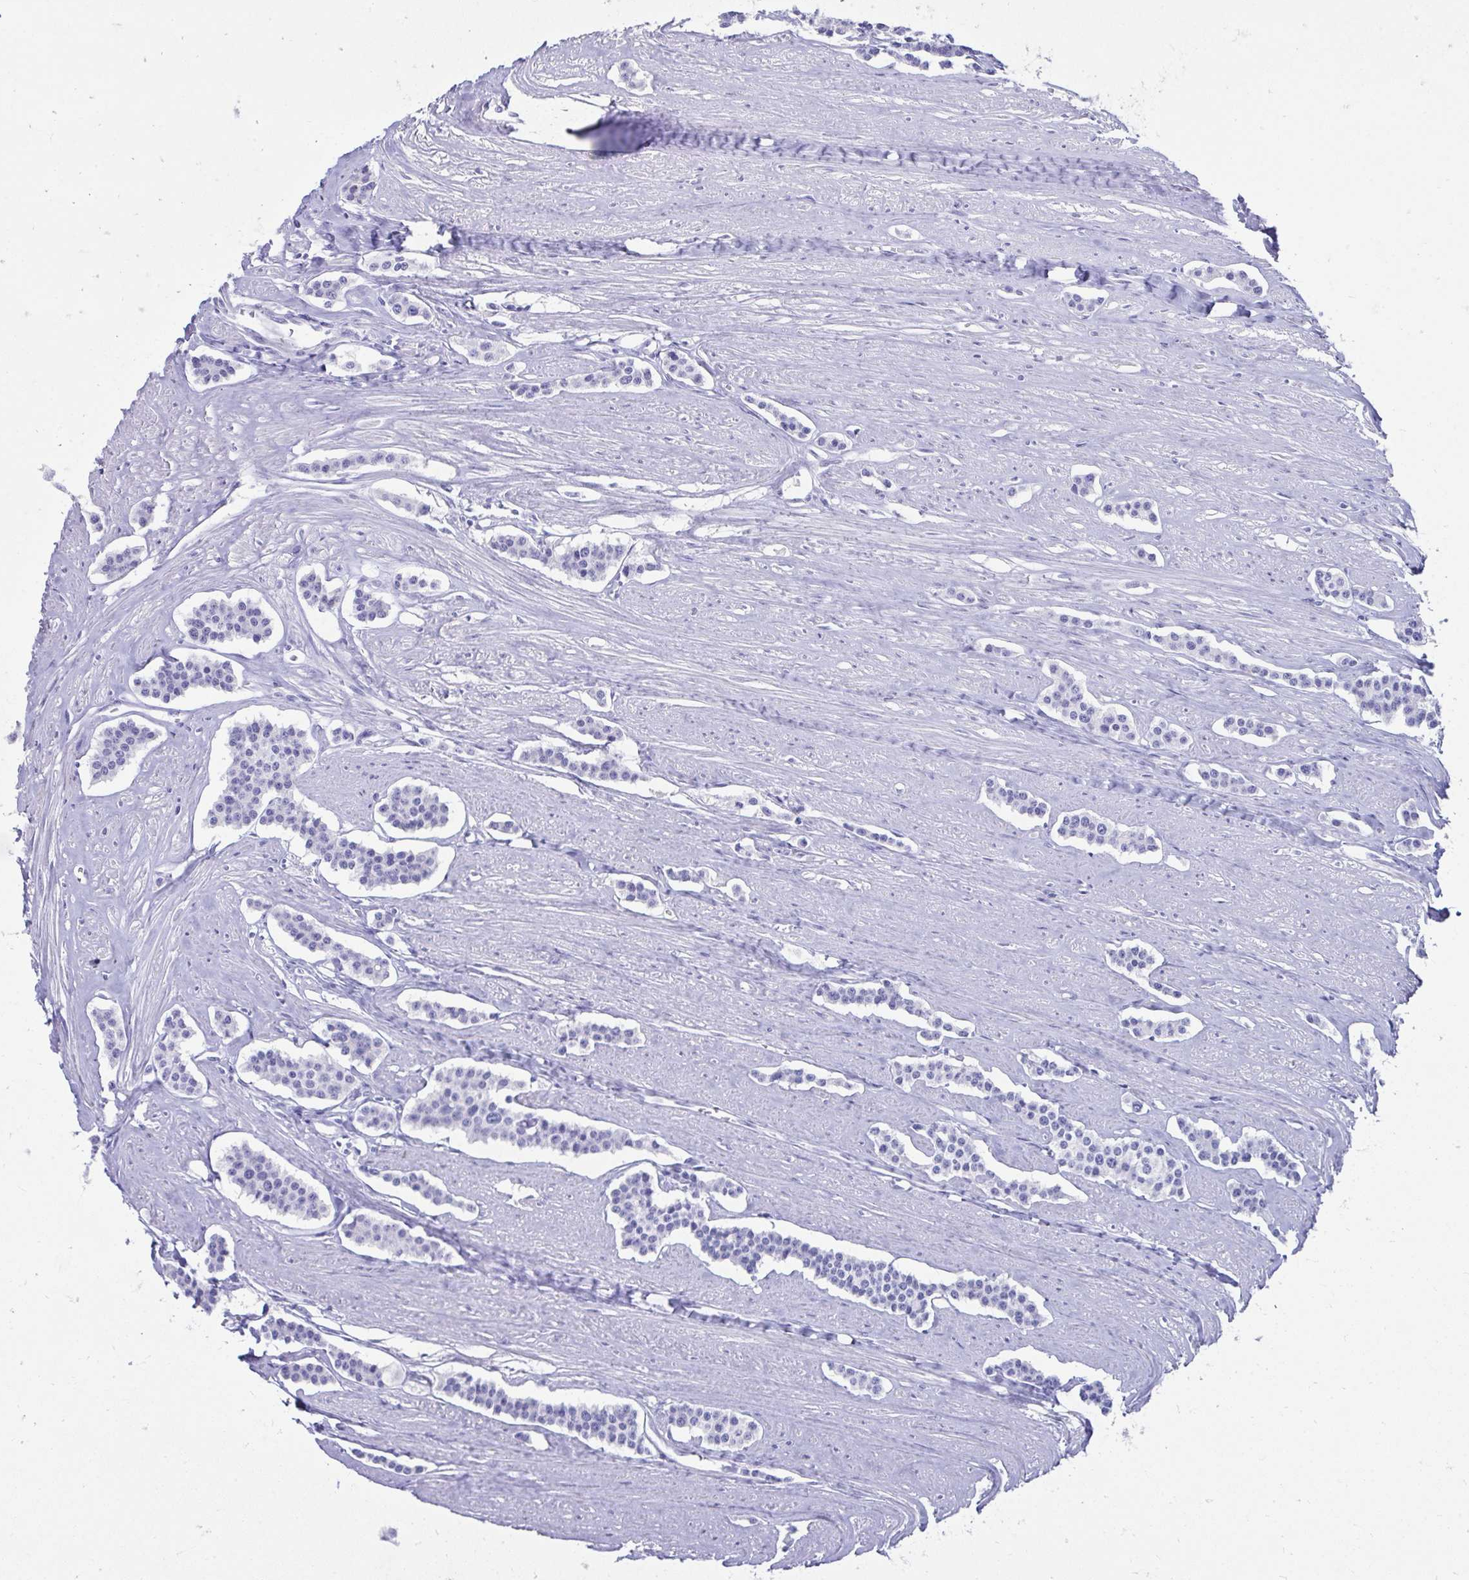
{"staining": {"intensity": "negative", "quantity": "none", "location": "none"}, "tissue": "carcinoid", "cell_type": "Tumor cells", "image_type": "cancer", "snomed": [{"axis": "morphology", "description": "Carcinoid, malignant, NOS"}, {"axis": "topography", "description": "Small intestine"}], "caption": "Histopathology image shows no protein positivity in tumor cells of carcinoid tissue.", "gene": "SEC14L3", "patient": {"sex": "male", "age": 60}}